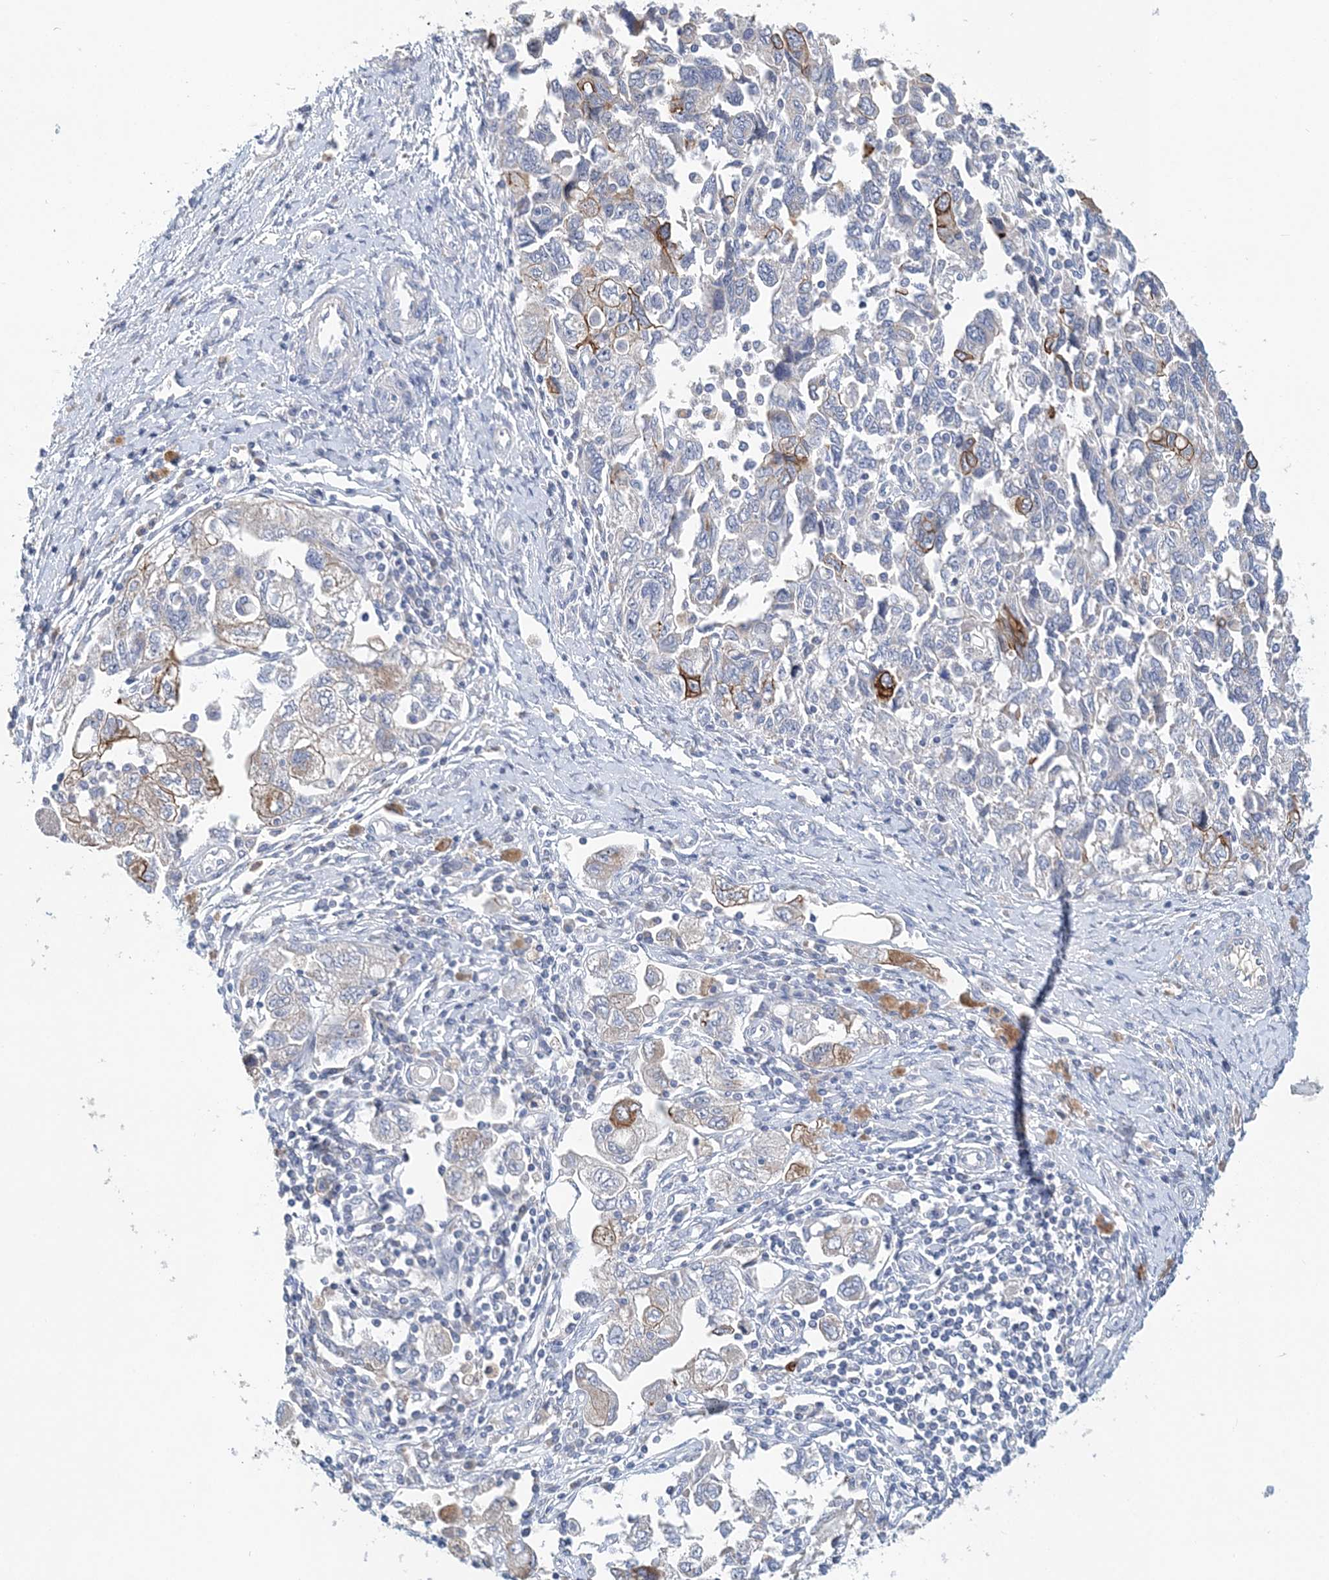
{"staining": {"intensity": "moderate", "quantity": "<25%", "location": "cytoplasmic/membranous"}, "tissue": "ovarian cancer", "cell_type": "Tumor cells", "image_type": "cancer", "snomed": [{"axis": "morphology", "description": "Carcinoma, NOS"}, {"axis": "morphology", "description": "Cystadenocarcinoma, serous, NOS"}, {"axis": "topography", "description": "Ovary"}], "caption": "Brown immunohistochemical staining in human ovarian cancer (serous cystadenocarcinoma) displays moderate cytoplasmic/membranous expression in about <25% of tumor cells.", "gene": "LRRIQ4", "patient": {"sex": "female", "age": 69}}